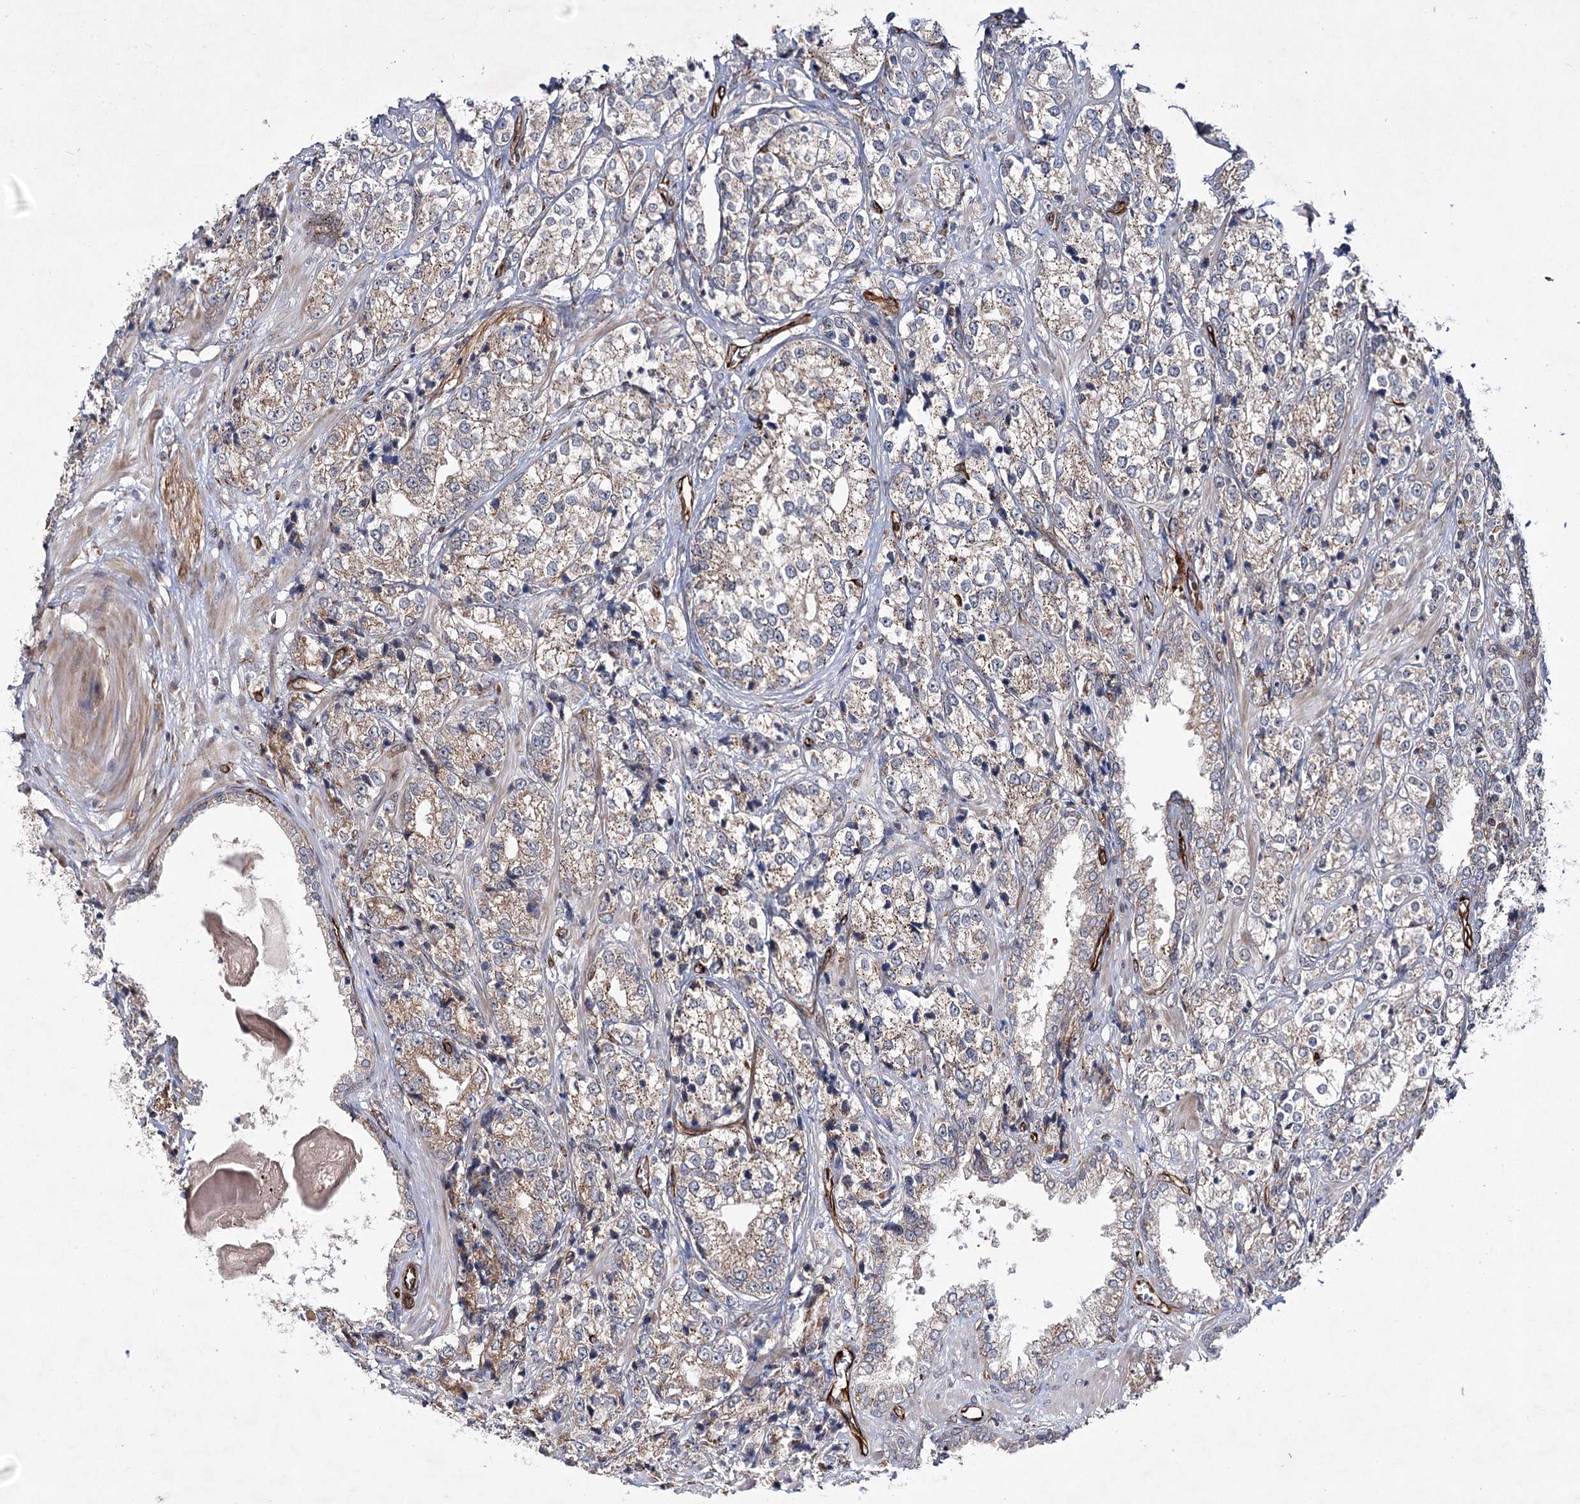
{"staining": {"intensity": "weak", "quantity": "25%-75%", "location": "cytoplasmic/membranous"}, "tissue": "prostate cancer", "cell_type": "Tumor cells", "image_type": "cancer", "snomed": [{"axis": "morphology", "description": "Adenocarcinoma, High grade"}, {"axis": "topography", "description": "Prostate"}], "caption": "Protein expression analysis of prostate cancer (high-grade adenocarcinoma) shows weak cytoplasmic/membranous positivity in approximately 25%-75% of tumor cells.", "gene": "DPEP2", "patient": {"sex": "male", "age": 69}}